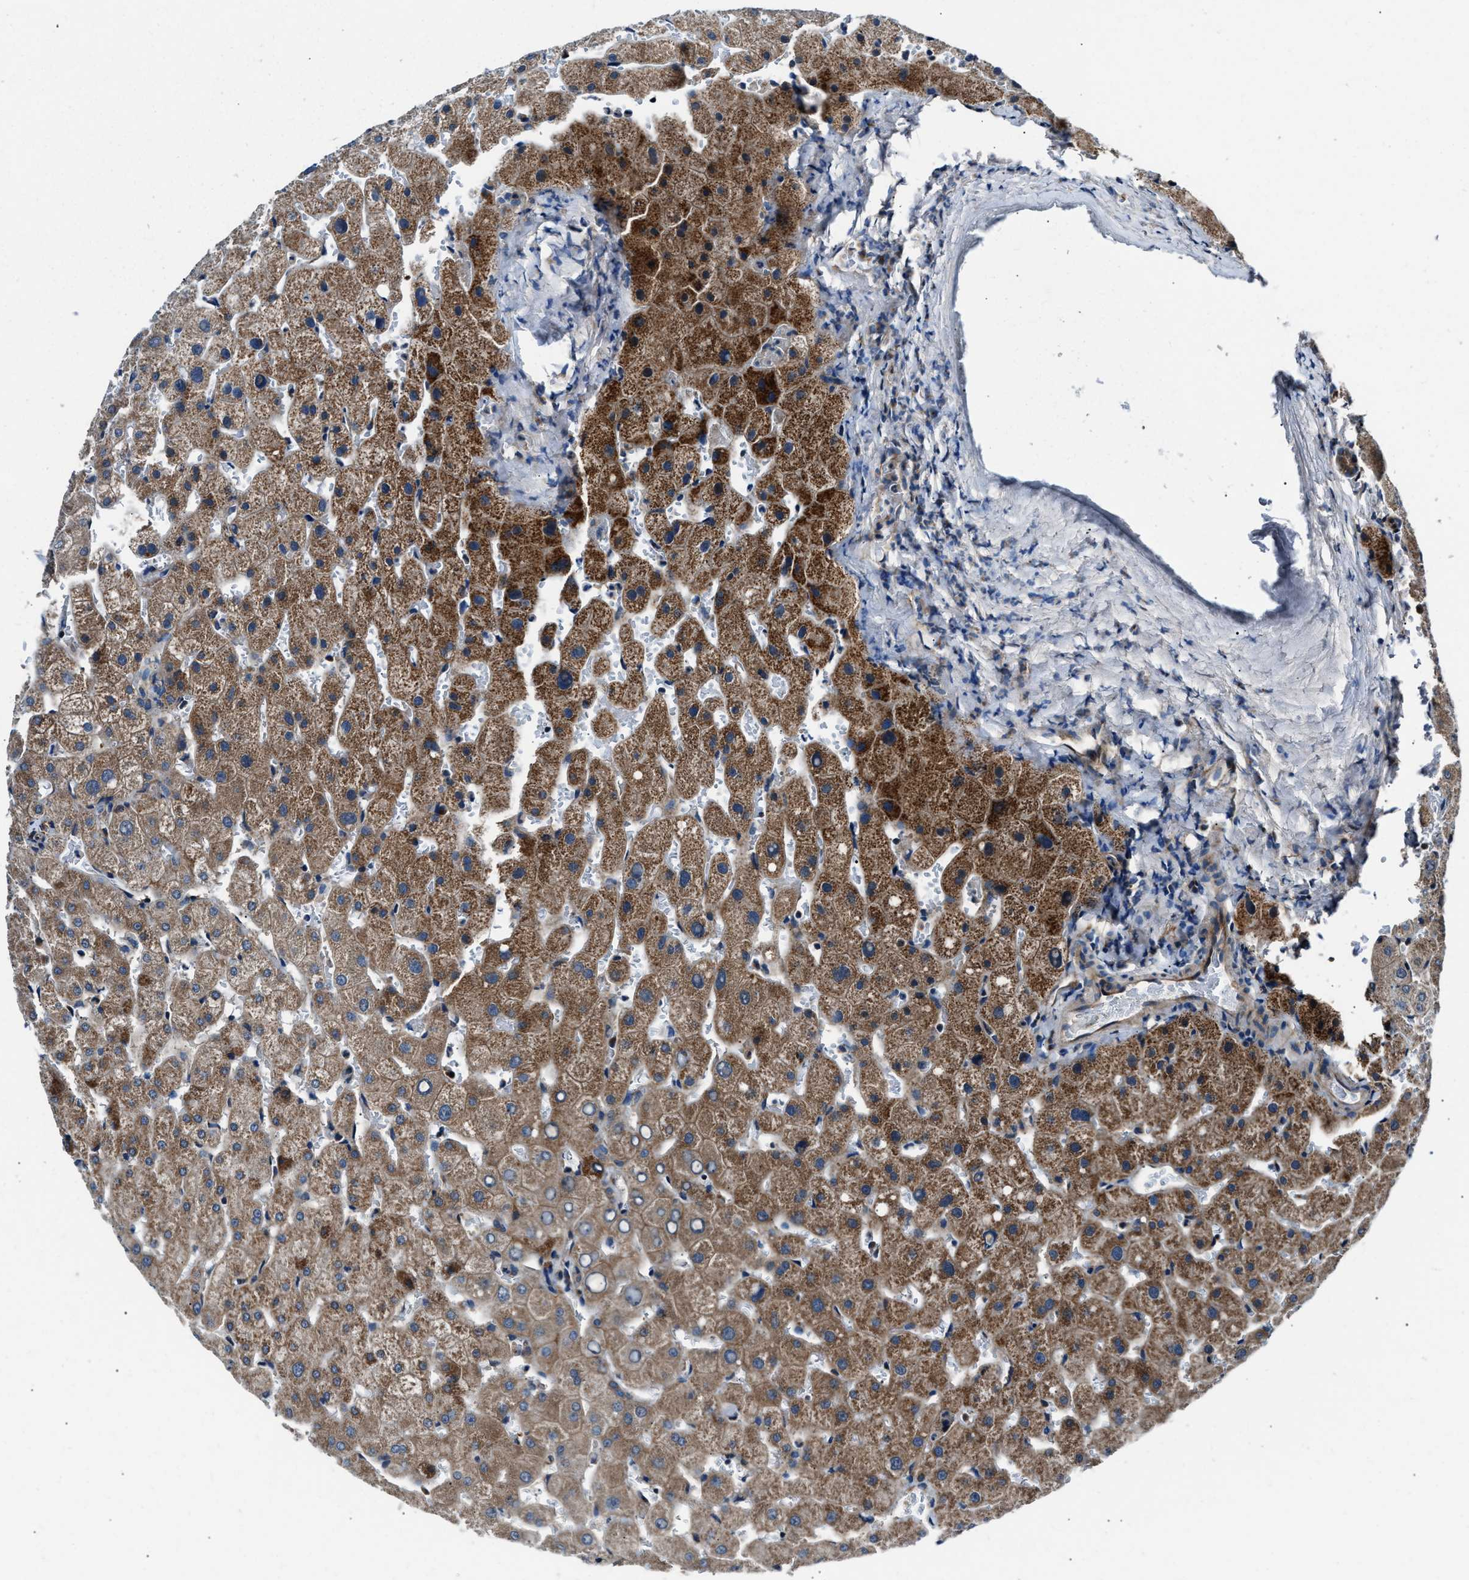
{"staining": {"intensity": "moderate", "quantity": ">75%", "location": "cytoplasmic/membranous"}, "tissue": "liver", "cell_type": "Cholangiocytes", "image_type": "normal", "snomed": [{"axis": "morphology", "description": "Normal tissue, NOS"}, {"axis": "topography", "description": "Liver"}], "caption": "Immunohistochemical staining of unremarkable liver displays moderate cytoplasmic/membranous protein positivity in approximately >75% of cholangiocytes.", "gene": "ENSG00000281039", "patient": {"sex": "female", "age": 63}}